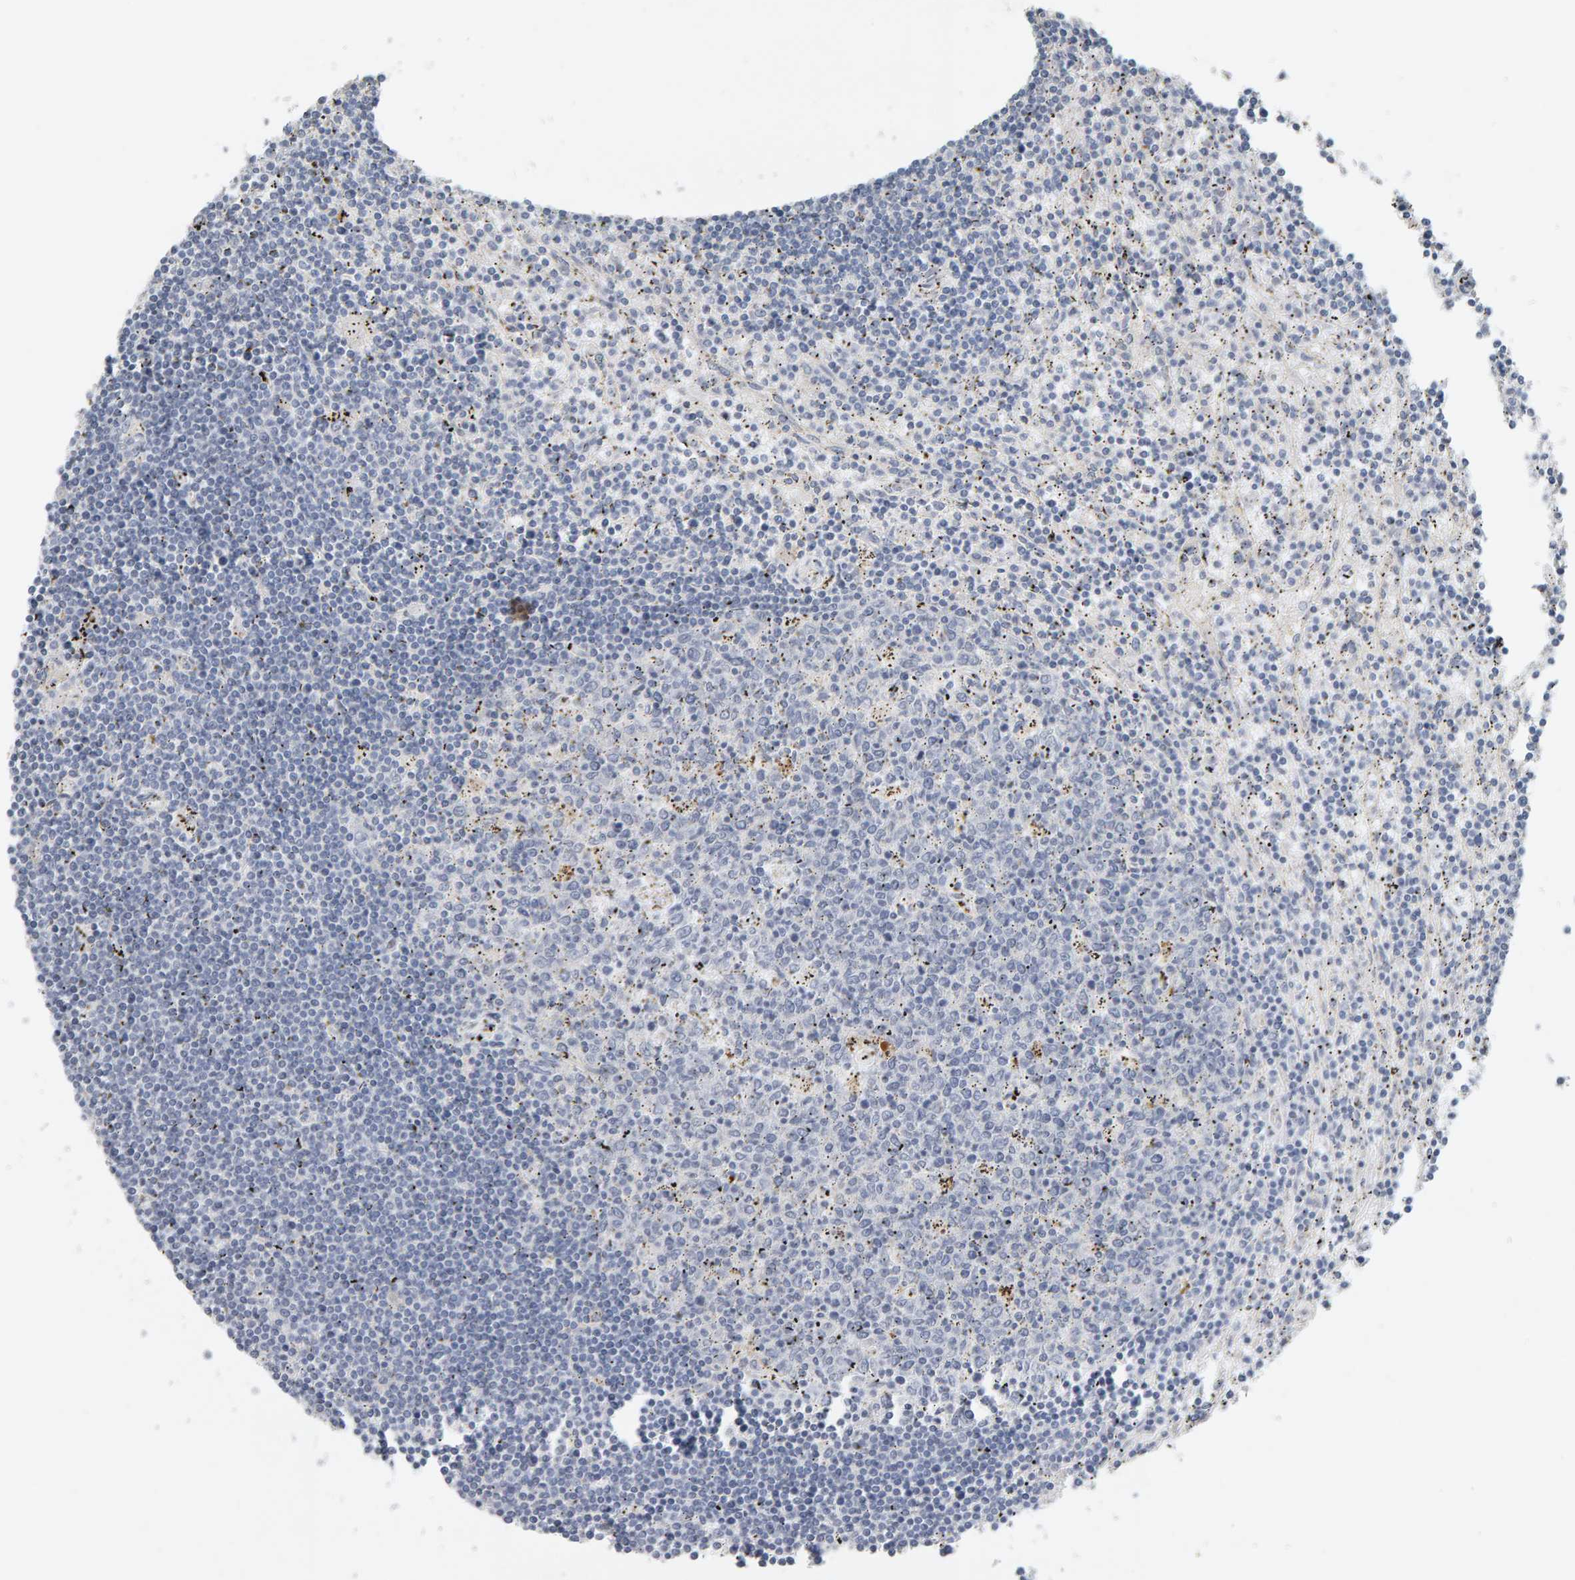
{"staining": {"intensity": "negative", "quantity": "none", "location": "none"}, "tissue": "lymphoma", "cell_type": "Tumor cells", "image_type": "cancer", "snomed": [{"axis": "morphology", "description": "Malignant lymphoma, non-Hodgkin's type, Low grade"}, {"axis": "topography", "description": "Spleen"}], "caption": "Tumor cells show no significant positivity in lymphoma.", "gene": "IPPK", "patient": {"sex": "male", "age": 76}}